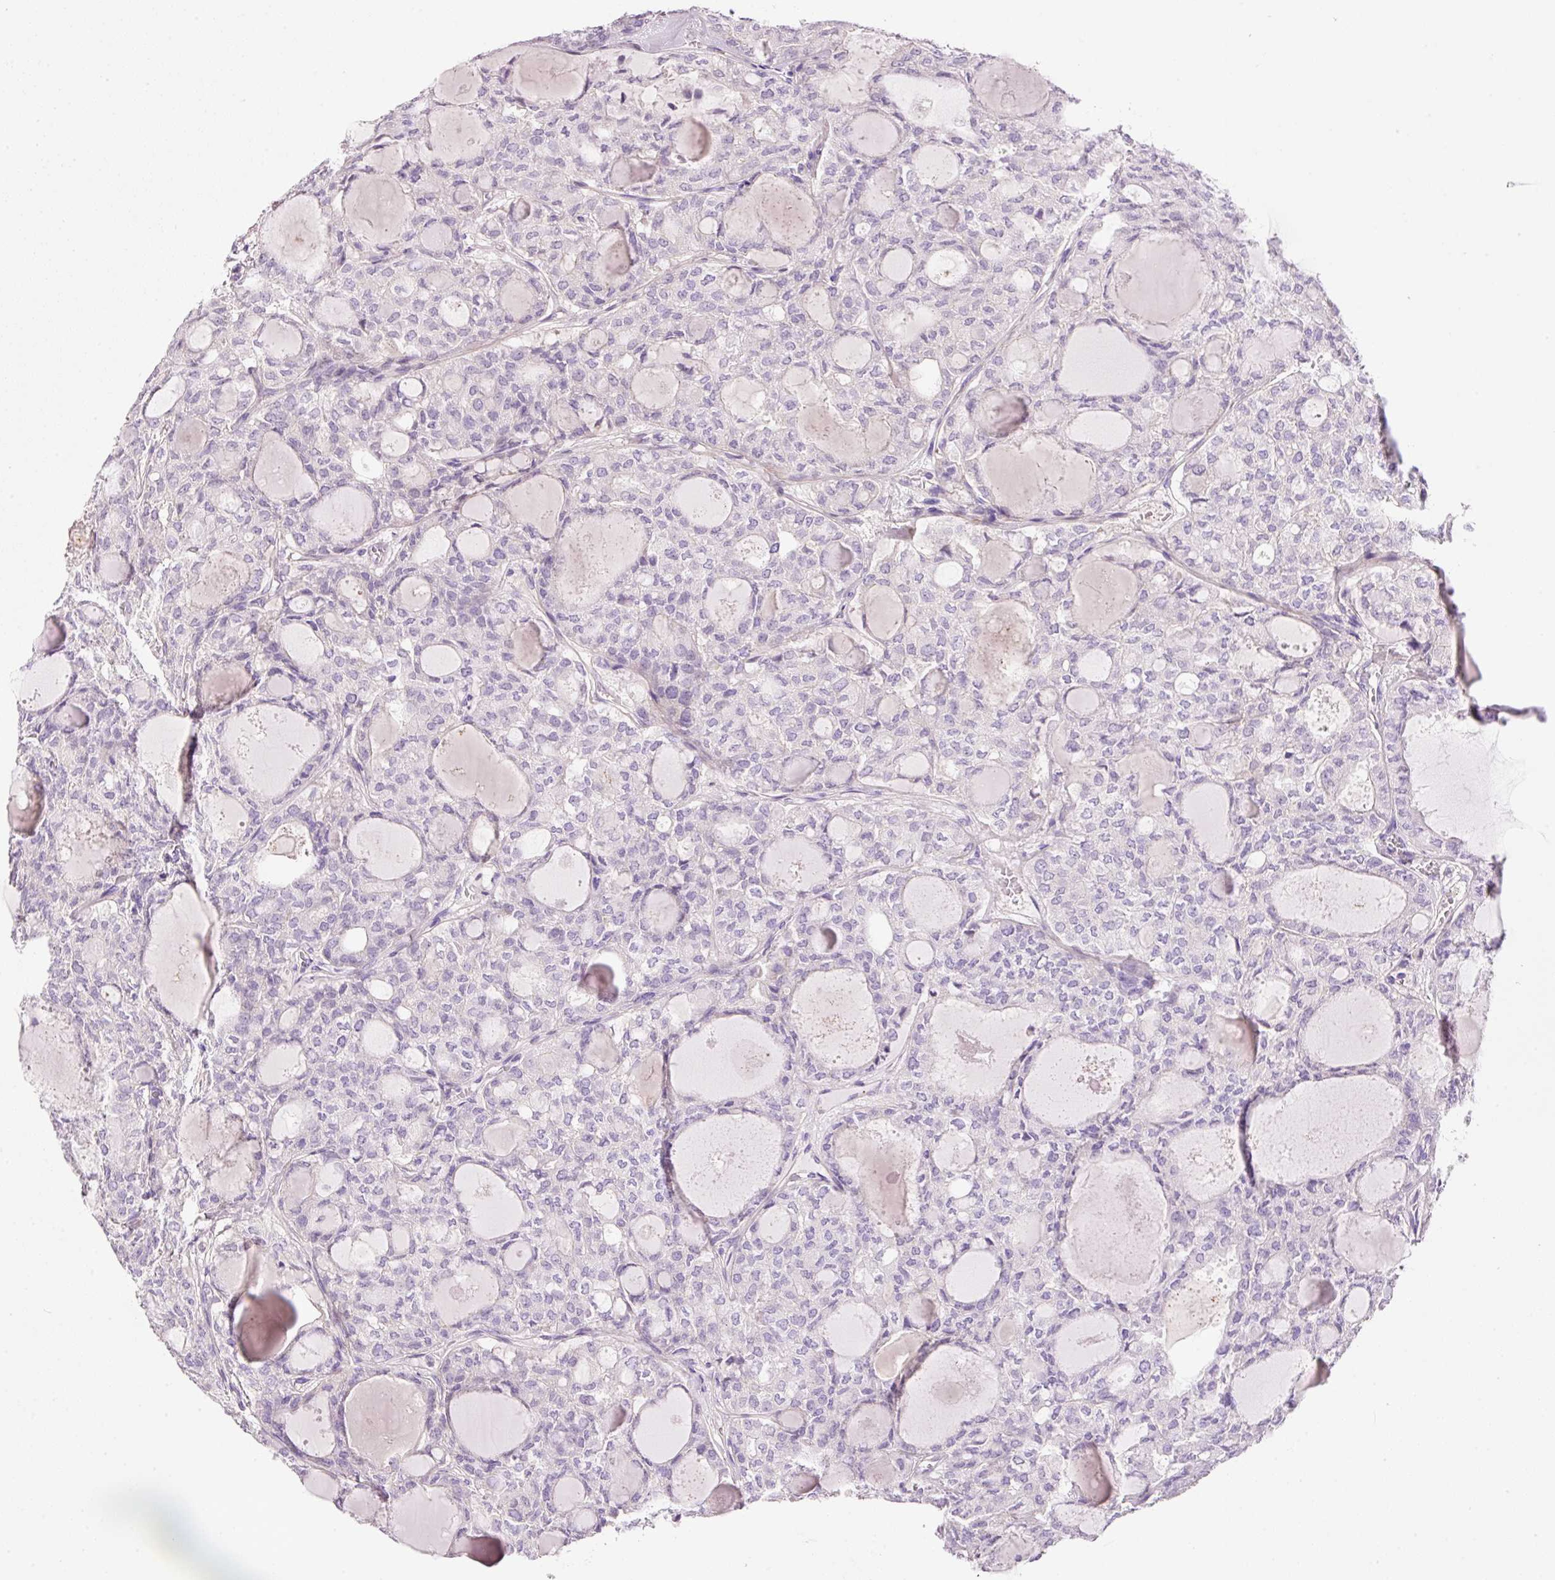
{"staining": {"intensity": "negative", "quantity": "none", "location": "none"}, "tissue": "thyroid cancer", "cell_type": "Tumor cells", "image_type": "cancer", "snomed": [{"axis": "morphology", "description": "Follicular adenoma carcinoma, NOS"}, {"axis": "topography", "description": "Thyroid gland"}], "caption": "Tumor cells are negative for protein expression in human thyroid cancer.", "gene": "SOS2", "patient": {"sex": "male", "age": 75}}